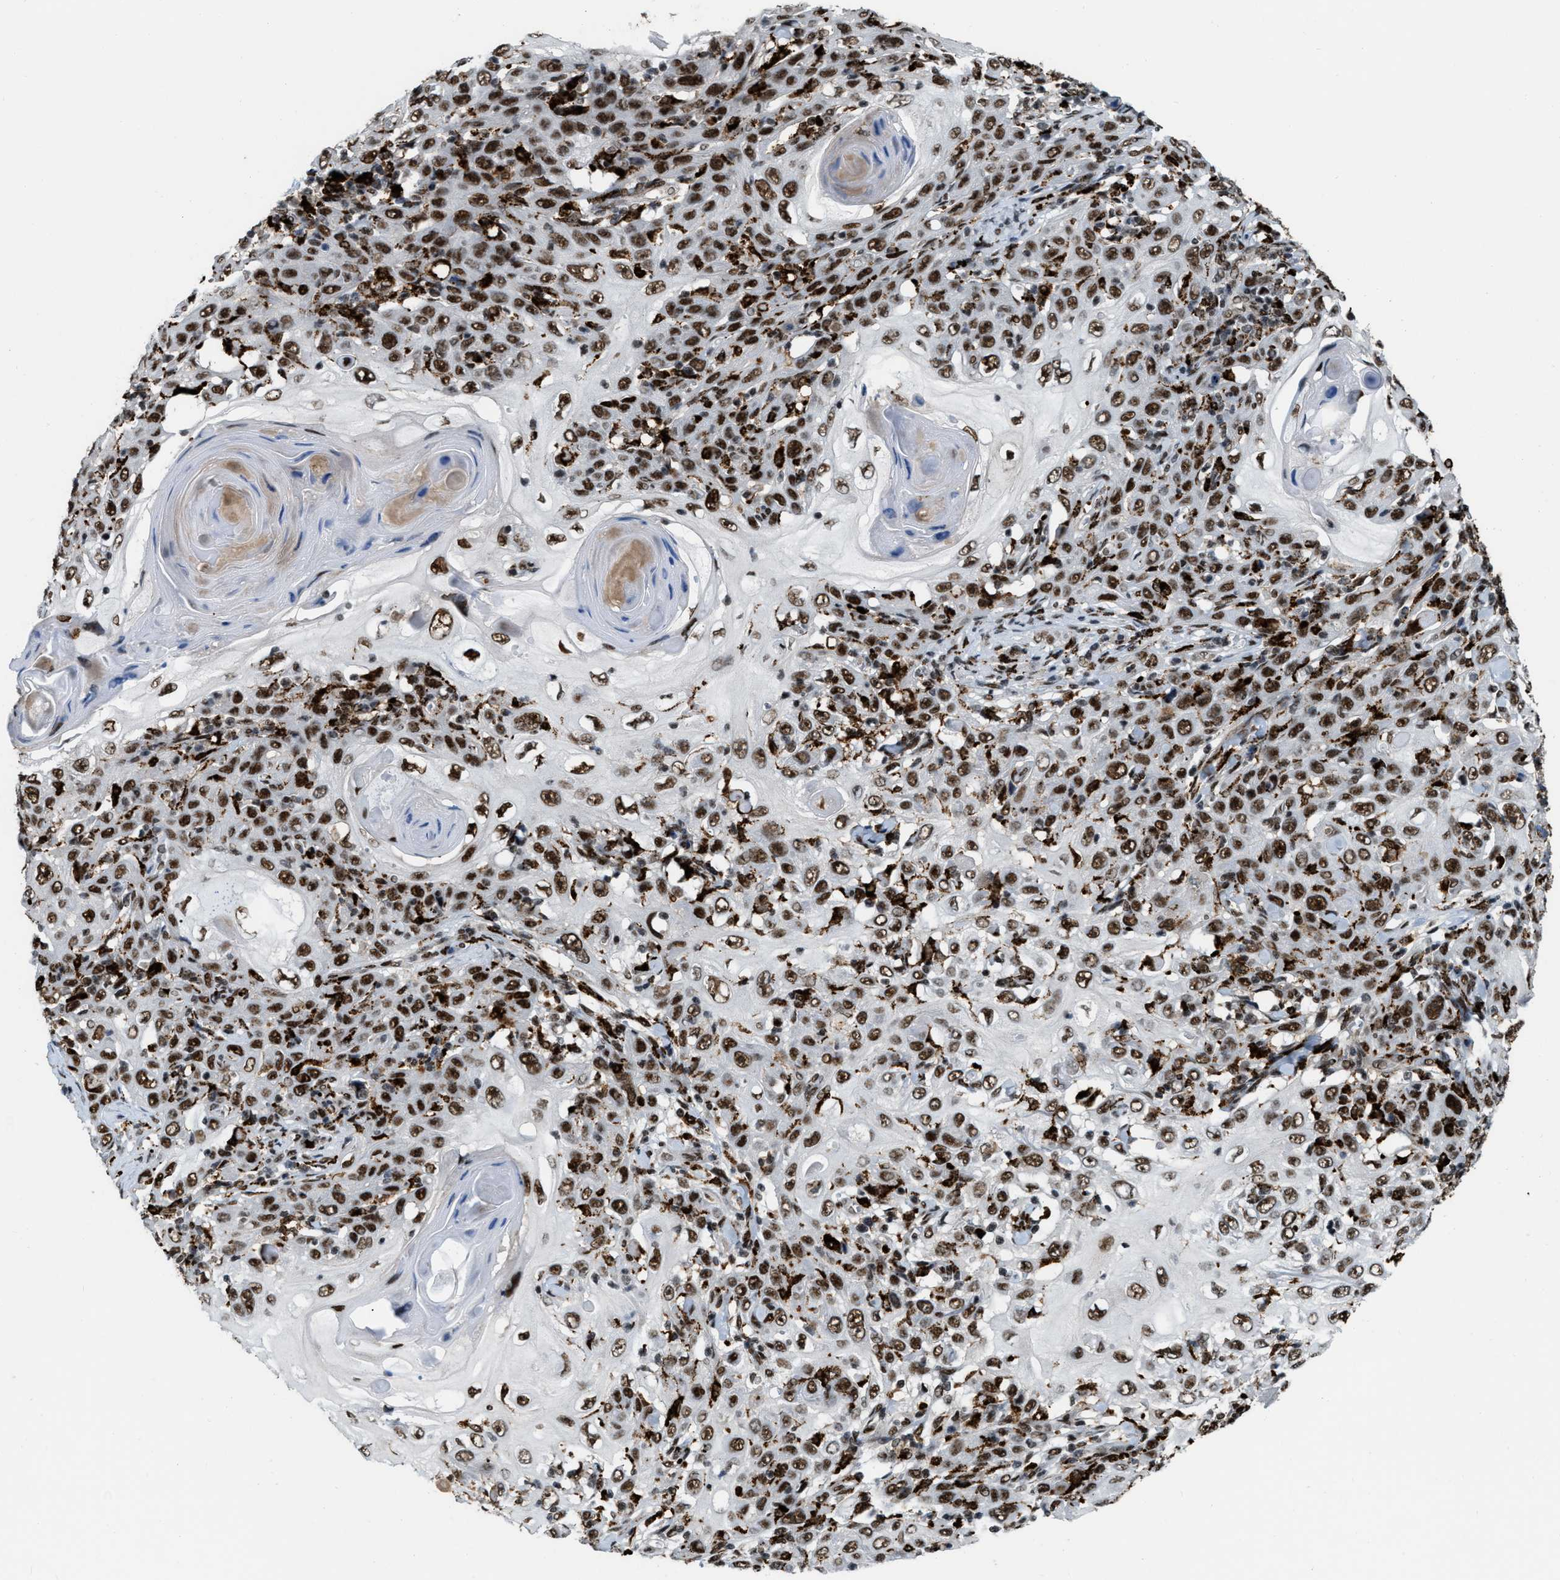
{"staining": {"intensity": "strong", "quantity": ">75%", "location": "nuclear"}, "tissue": "skin cancer", "cell_type": "Tumor cells", "image_type": "cancer", "snomed": [{"axis": "morphology", "description": "Squamous cell carcinoma, NOS"}, {"axis": "topography", "description": "Skin"}], "caption": "Skin cancer stained with a brown dye reveals strong nuclear positive positivity in about >75% of tumor cells.", "gene": "NUMA1", "patient": {"sex": "female", "age": 88}}